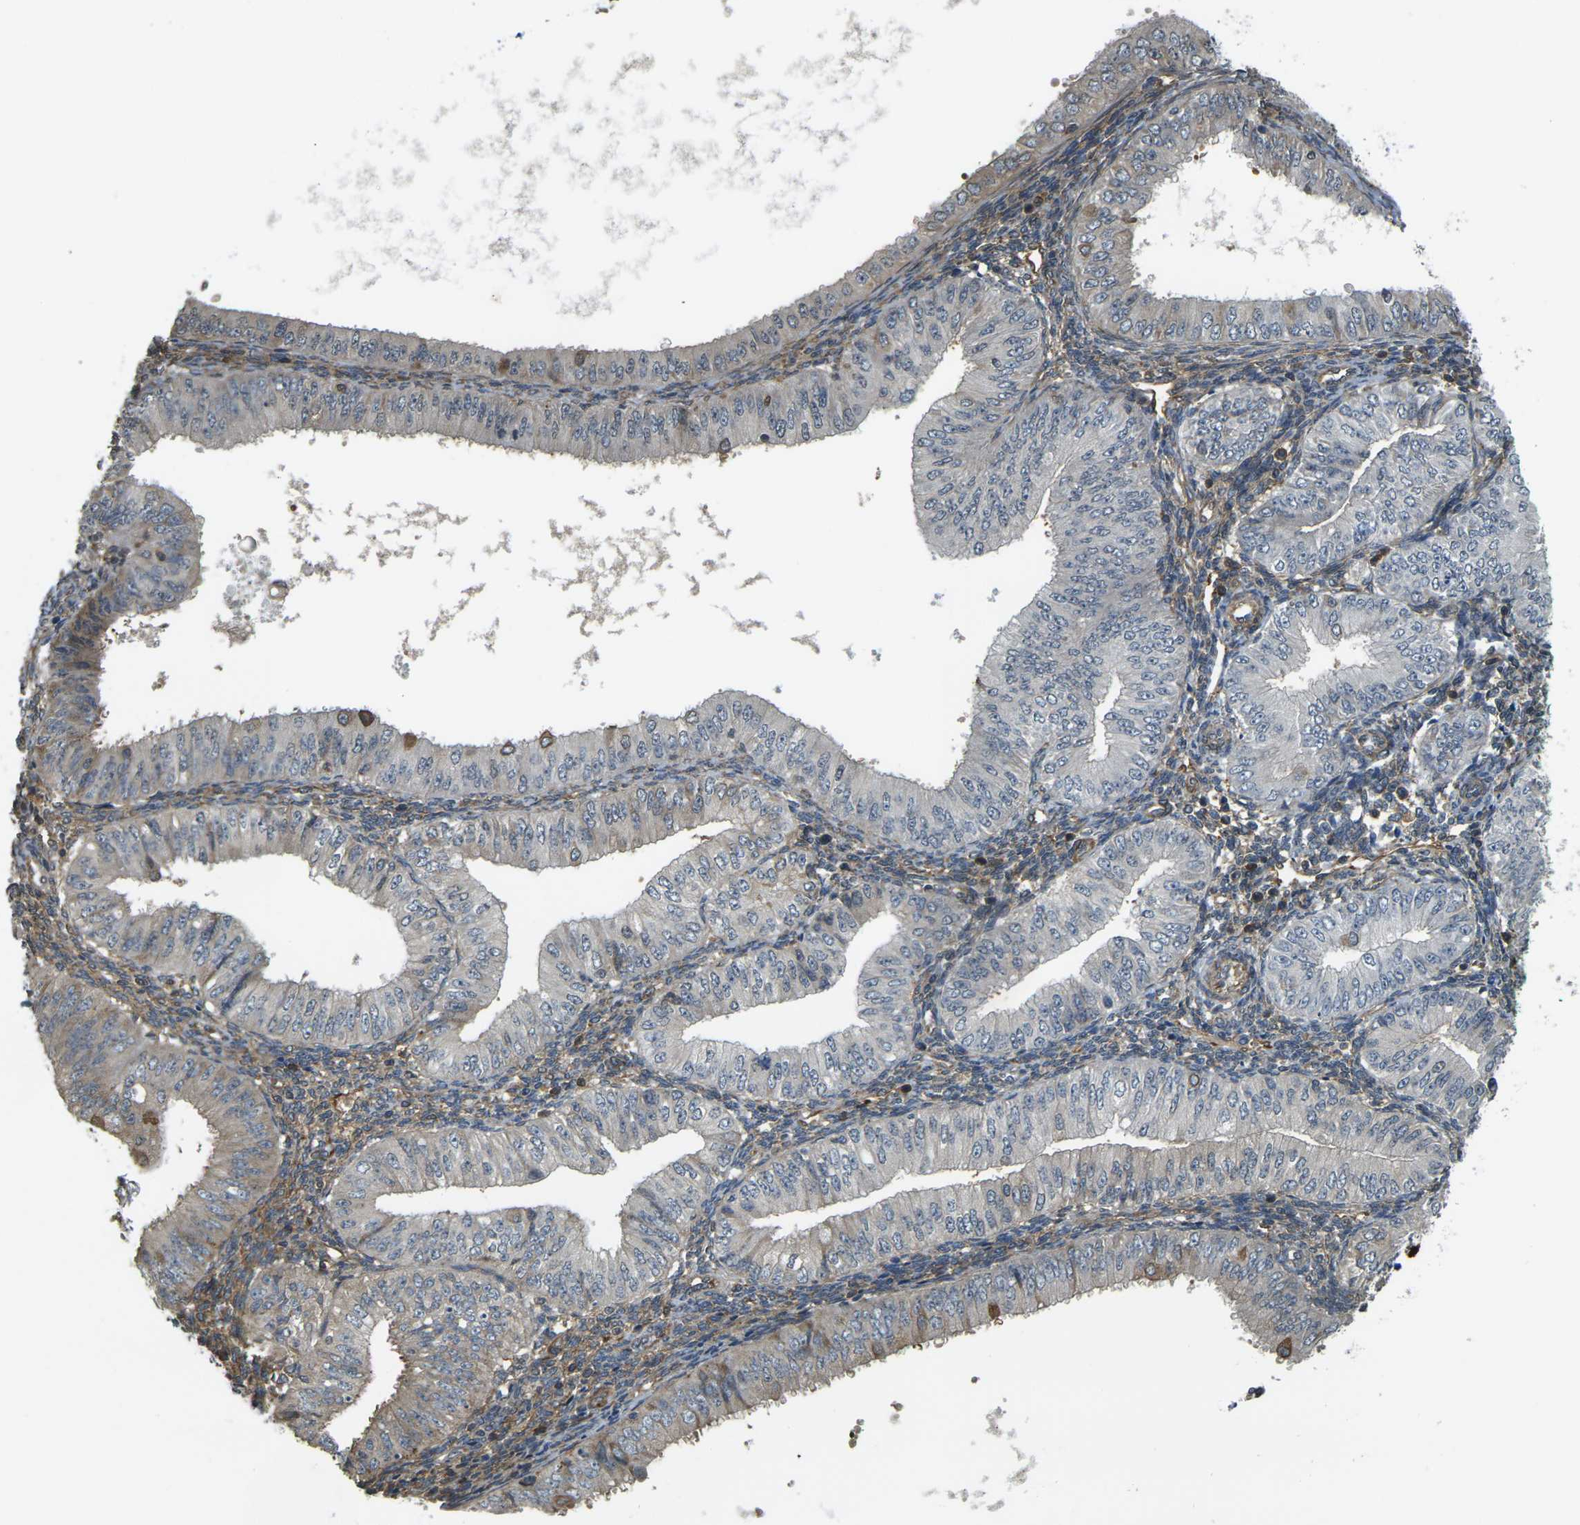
{"staining": {"intensity": "negative", "quantity": "none", "location": "none"}, "tissue": "endometrial cancer", "cell_type": "Tumor cells", "image_type": "cancer", "snomed": [{"axis": "morphology", "description": "Normal tissue, NOS"}, {"axis": "morphology", "description": "Adenocarcinoma, NOS"}, {"axis": "topography", "description": "Endometrium"}], "caption": "IHC histopathology image of endometrial cancer stained for a protein (brown), which shows no staining in tumor cells.", "gene": "CAST", "patient": {"sex": "female", "age": 53}}